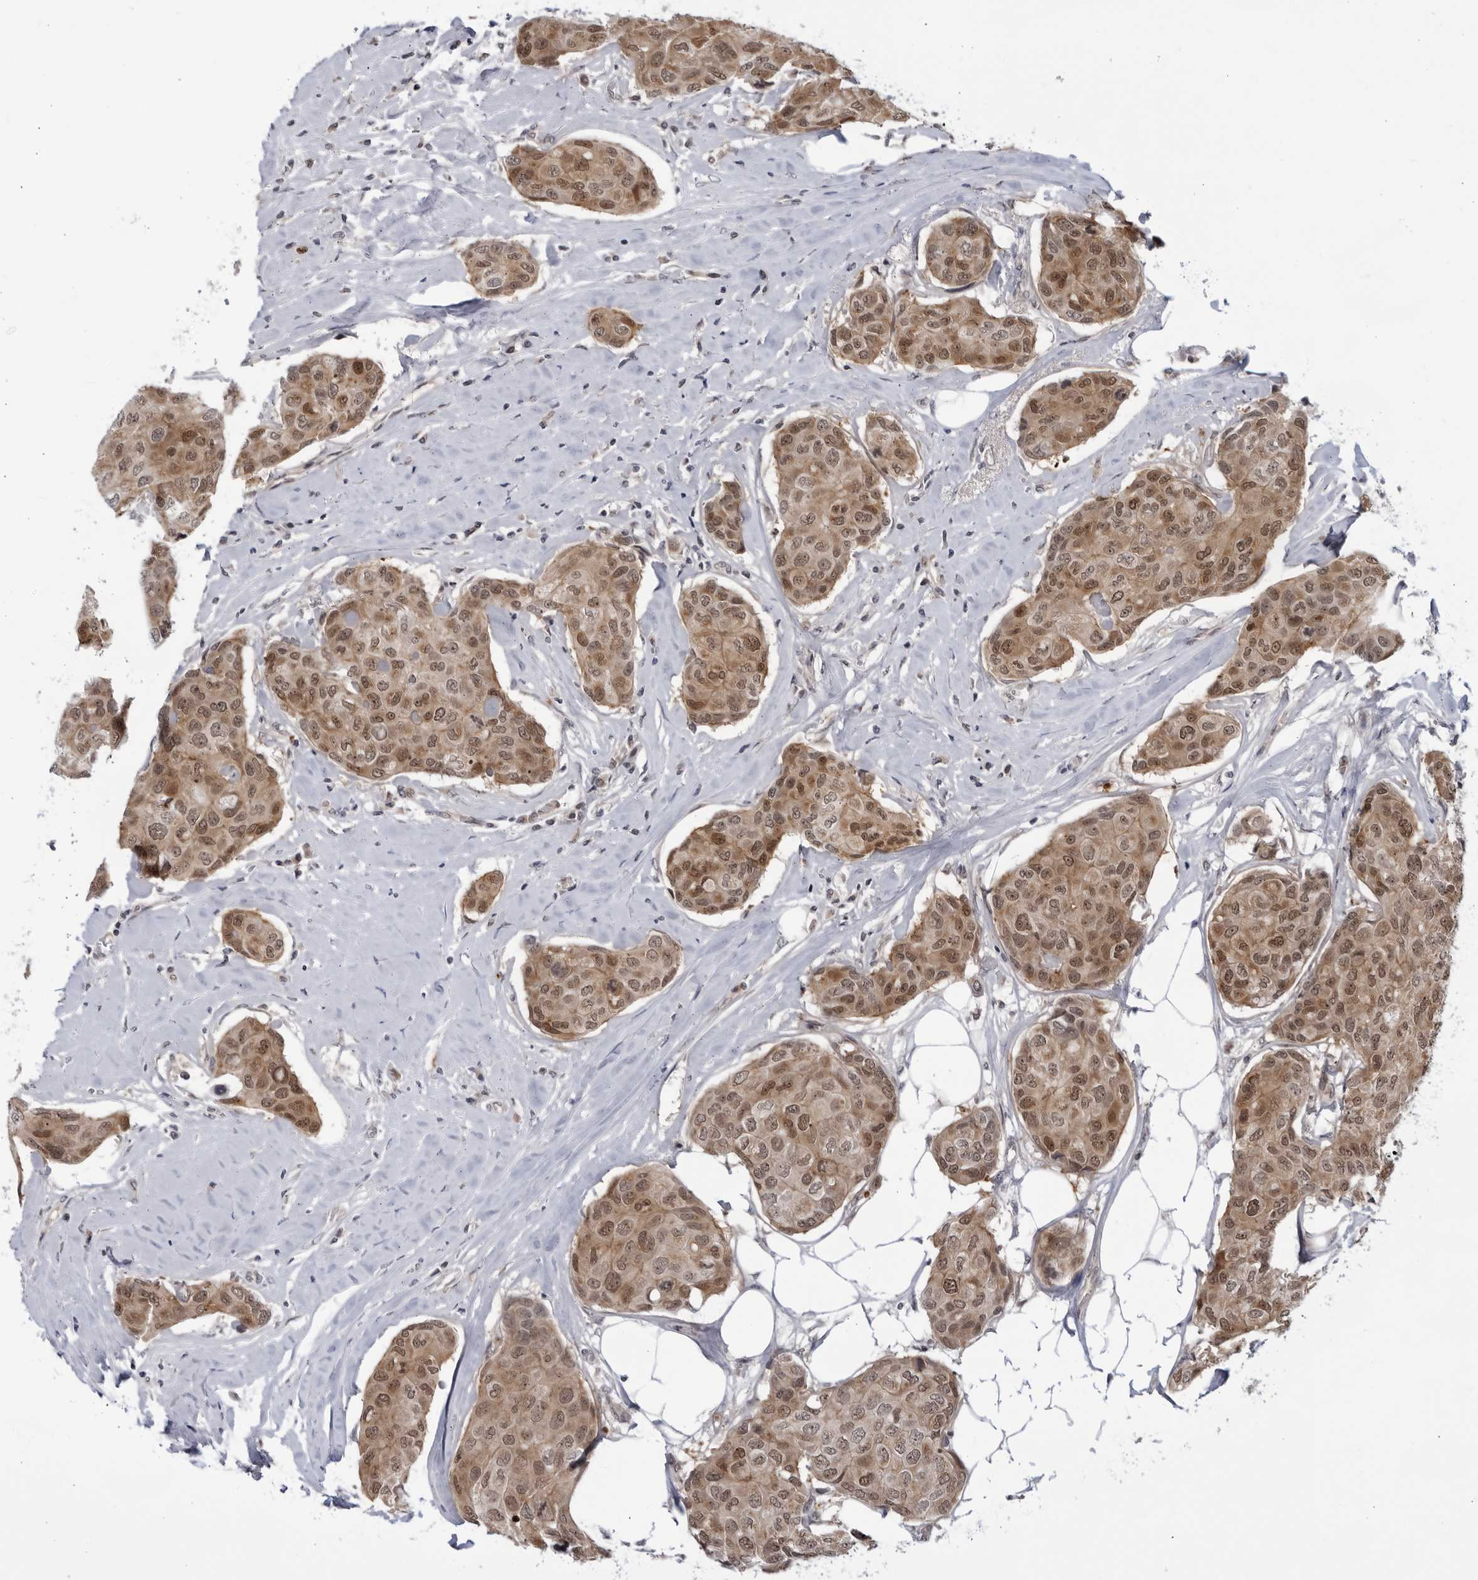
{"staining": {"intensity": "moderate", "quantity": ">75%", "location": "cytoplasmic/membranous,nuclear"}, "tissue": "breast cancer", "cell_type": "Tumor cells", "image_type": "cancer", "snomed": [{"axis": "morphology", "description": "Duct carcinoma"}, {"axis": "topography", "description": "Breast"}], "caption": "Protein expression by immunohistochemistry (IHC) shows moderate cytoplasmic/membranous and nuclear staining in approximately >75% of tumor cells in breast cancer (intraductal carcinoma). The protein of interest is shown in brown color, while the nuclei are stained blue.", "gene": "ITGB3BP", "patient": {"sex": "female", "age": 80}}